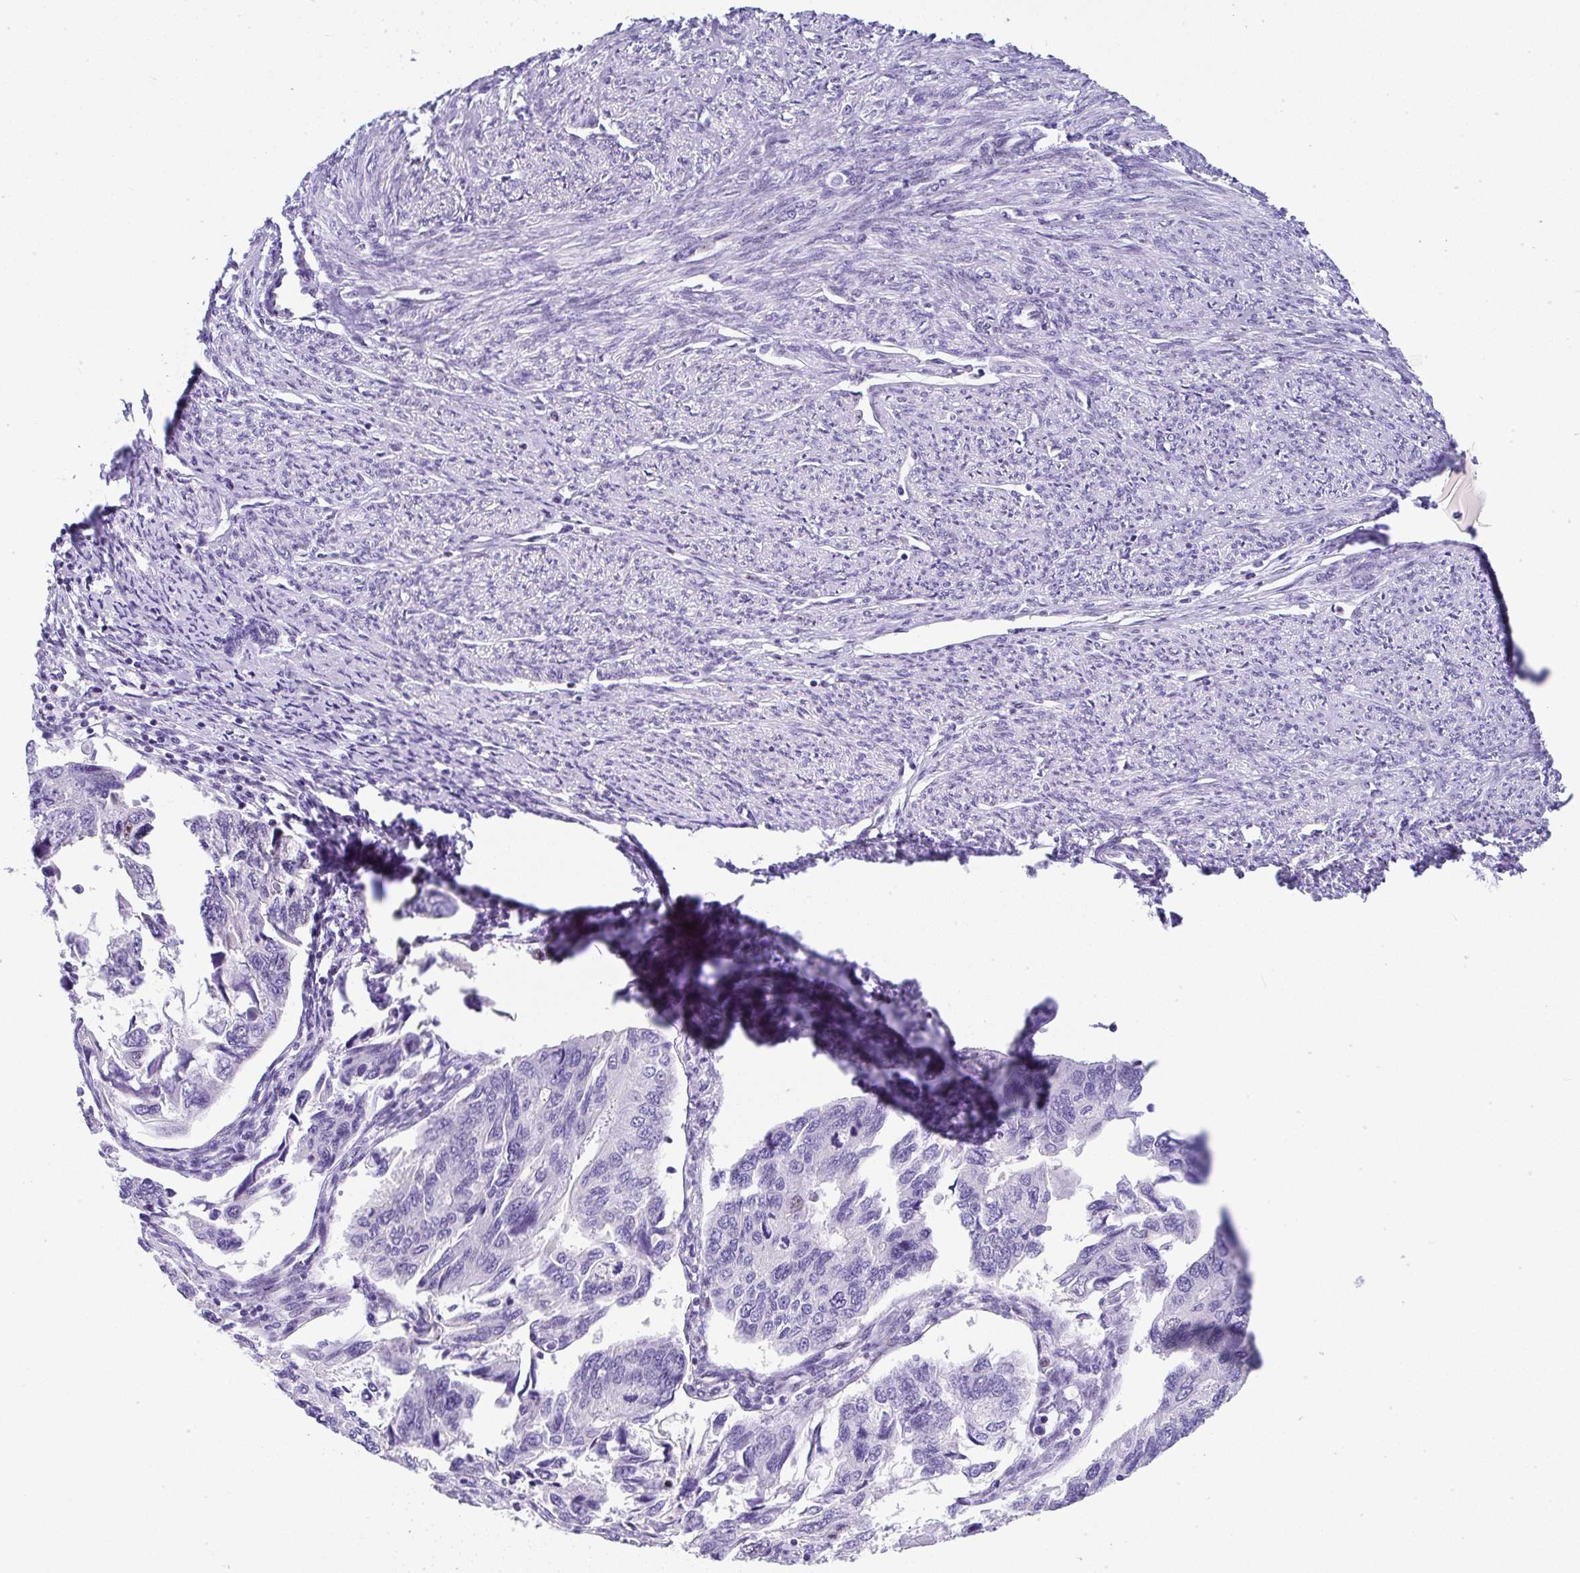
{"staining": {"intensity": "weak", "quantity": "<25%", "location": "nuclear"}, "tissue": "endometrial cancer", "cell_type": "Tumor cells", "image_type": "cancer", "snomed": [{"axis": "morphology", "description": "Carcinoma, NOS"}, {"axis": "topography", "description": "Uterus"}], "caption": "Endometrial carcinoma was stained to show a protein in brown. There is no significant staining in tumor cells. The staining is performed using DAB (3,3'-diaminobenzidine) brown chromogen with nuclei counter-stained in using hematoxylin.", "gene": "NR1D2", "patient": {"sex": "female", "age": 76}}